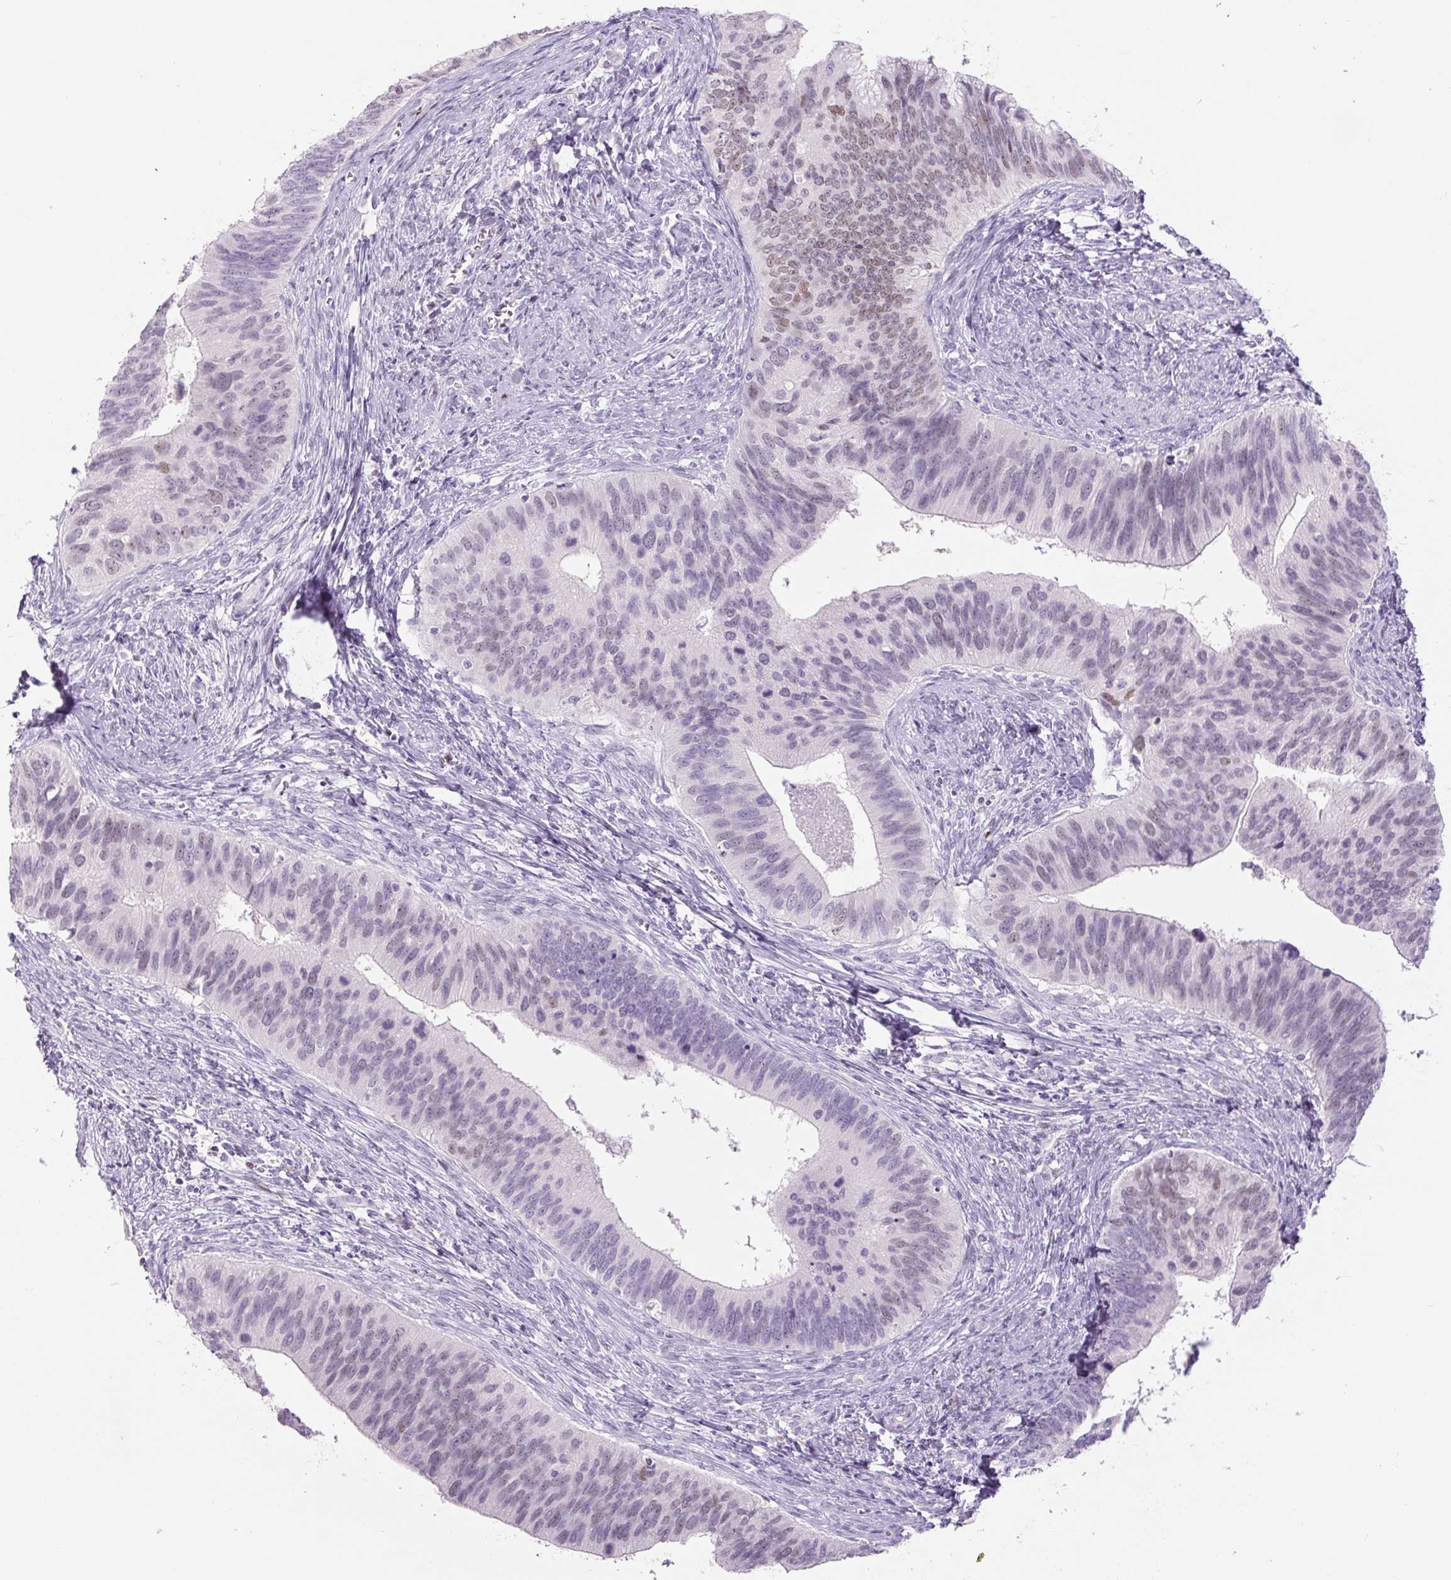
{"staining": {"intensity": "moderate", "quantity": "25%-75%", "location": "nuclear"}, "tissue": "cervical cancer", "cell_type": "Tumor cells", "image_type": "cancer", "snomed": [{"axis": "morphology", "description": "Adenocarcinoma, NOS"}, {"axis": "topography", "description": "Cervix"}], "caption": "A photomicrograph of cervical adenocarcinoma stained for a protein exhibits moderate nuclear brown staining in tumor cells. (DAB IHC, brown staining for protein, blue staining for nuclei).", "gene": "SIX1", "patient": {"sex": "female", "age": 42}}